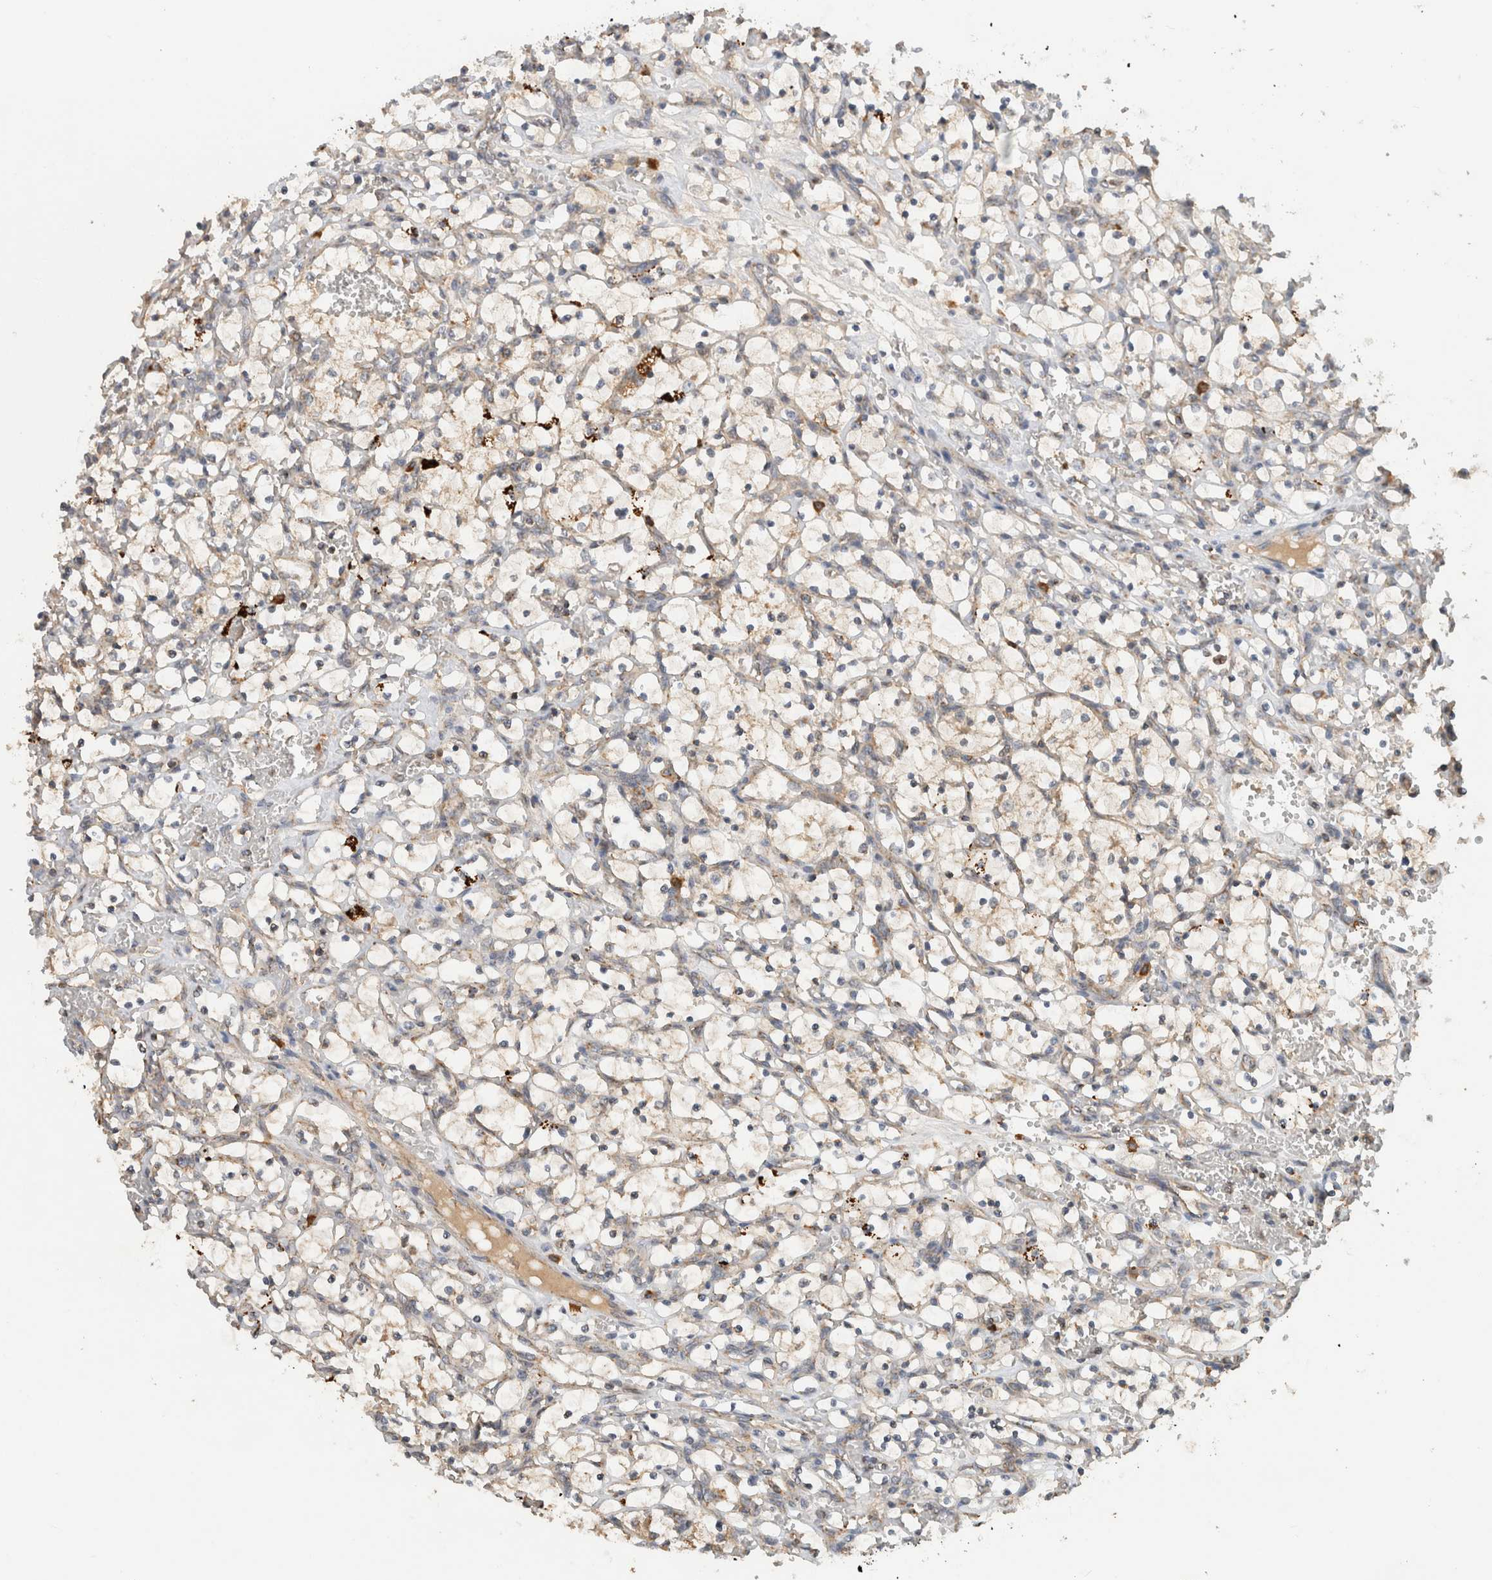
{"staining": {"intensity": "weak", "quantity": "25%-75%", "location": "cytoplasmic/membranous"}, "tissue": "renal cancer", "cell_type": "Tumor cells", "image_type": "cancer", "snomed": [{"axis": "morphology", "description": "Adenocarcinoma, NOS"}, {"axis": "topography", "description": "Kidney"}], "caption": "Protein staining by immunohistochemistry (IHC) reveals weak cytoplasmic/membranous staining in about 25%-75% of tumor cells in renal adenocarcinoma. (Stains: DAB in brown, nuclei in blue, Microscopy: brightfield microscopy at high magnification).", "gene": "AMPD1", "patient": {"sex": "female", "age": 69}}